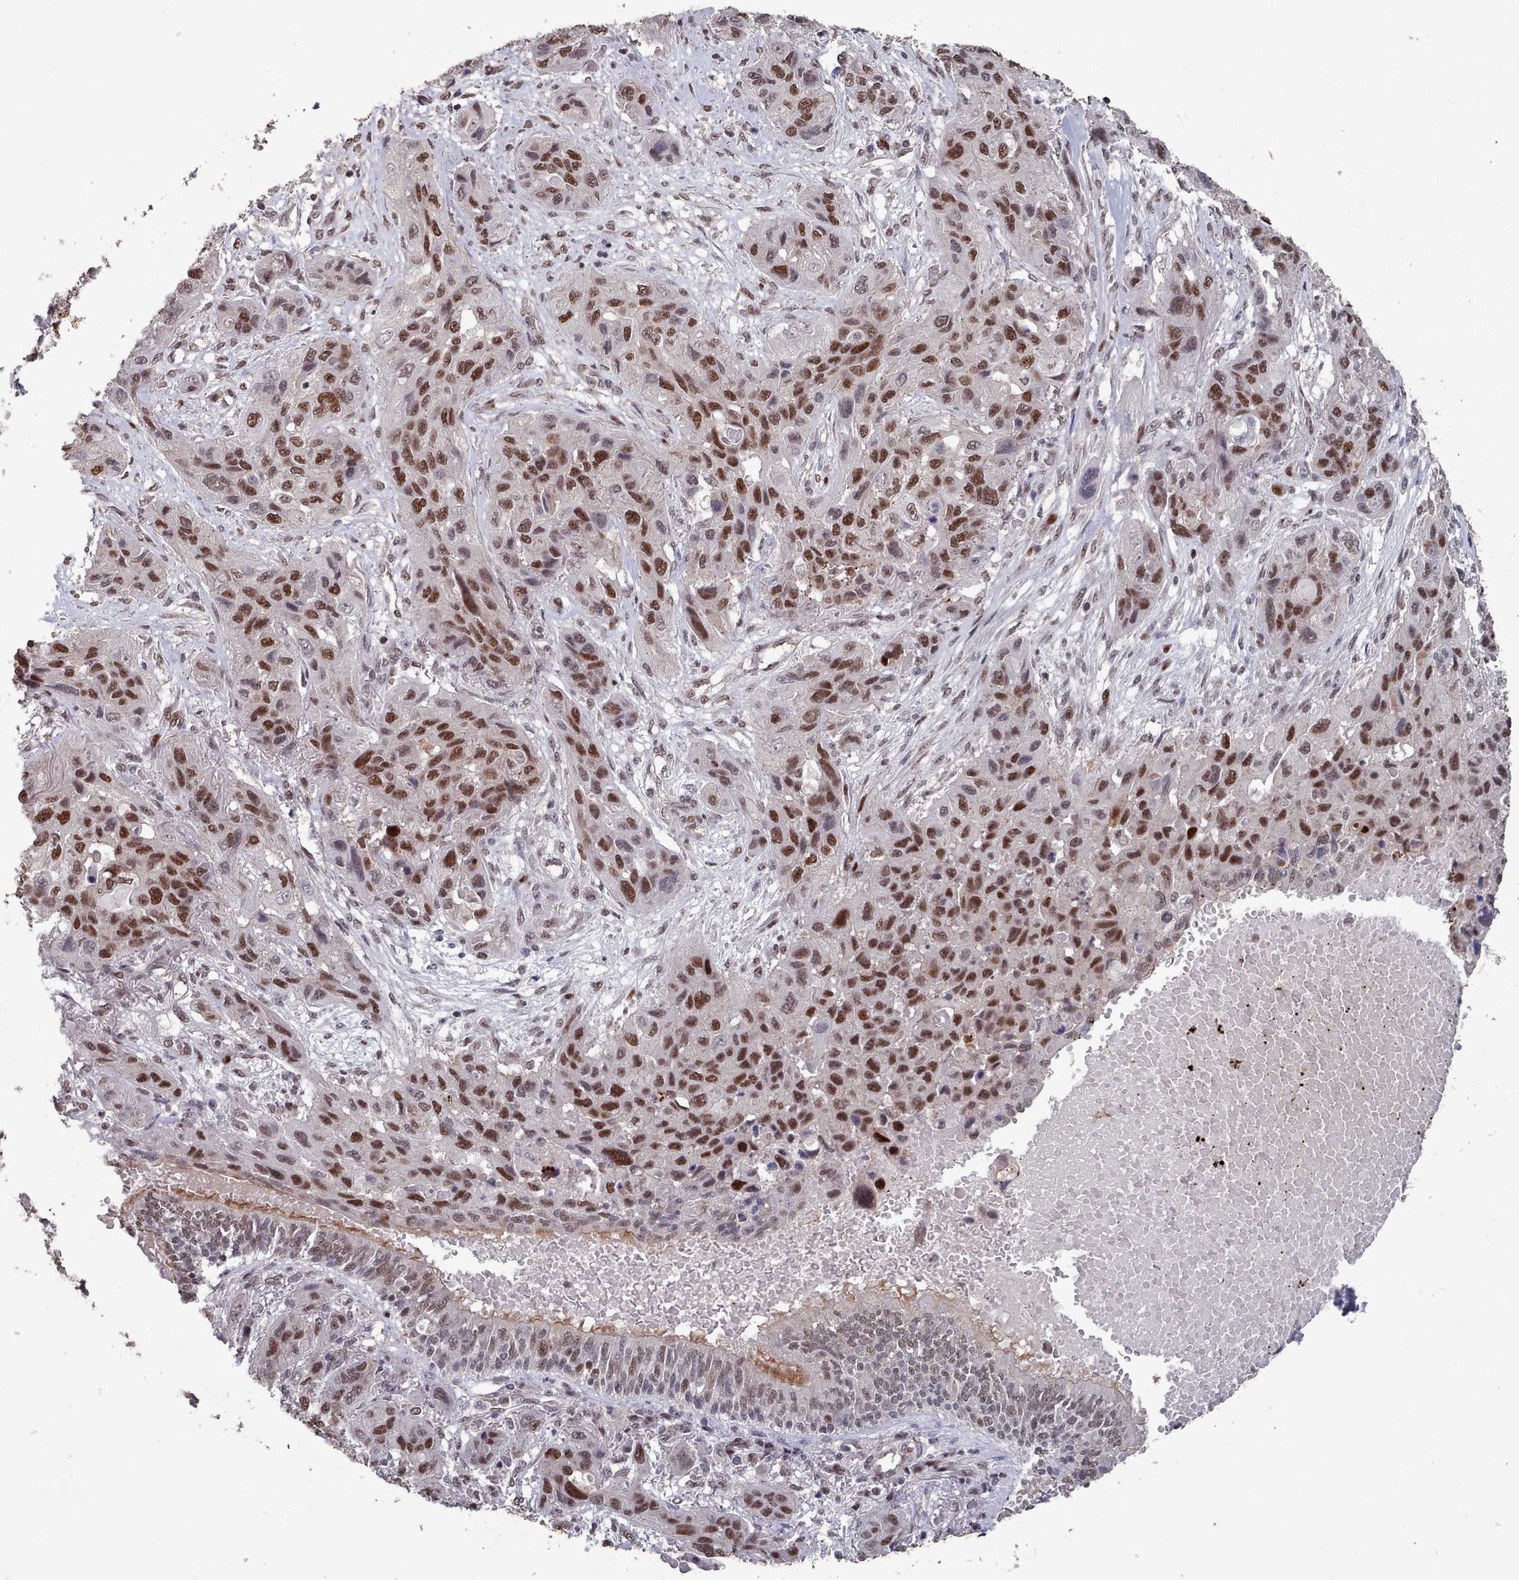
{"staining": {"intensity": "strong", "quantity": ">75%", "location": "nuclear"}, "tissue": "lung cancer", "cell_type": "Tumor cells", "image_type": "cancer", "snomed": [{"axis": "morphology", "description": "Squamous cell carcinoma, NOS"}, {"axis": "topography", "description": "Lung"}], "caption": "This micrograph shows lung squamous cell carcinoma stained with immunohistochemistry to label a protein in brown. The nuclear of tumor cells show strong positivity for the protein. Nuclei are counter-stained blue.", "gene": "PNRC2", "patient": {"sex": "female", "age": 70}}